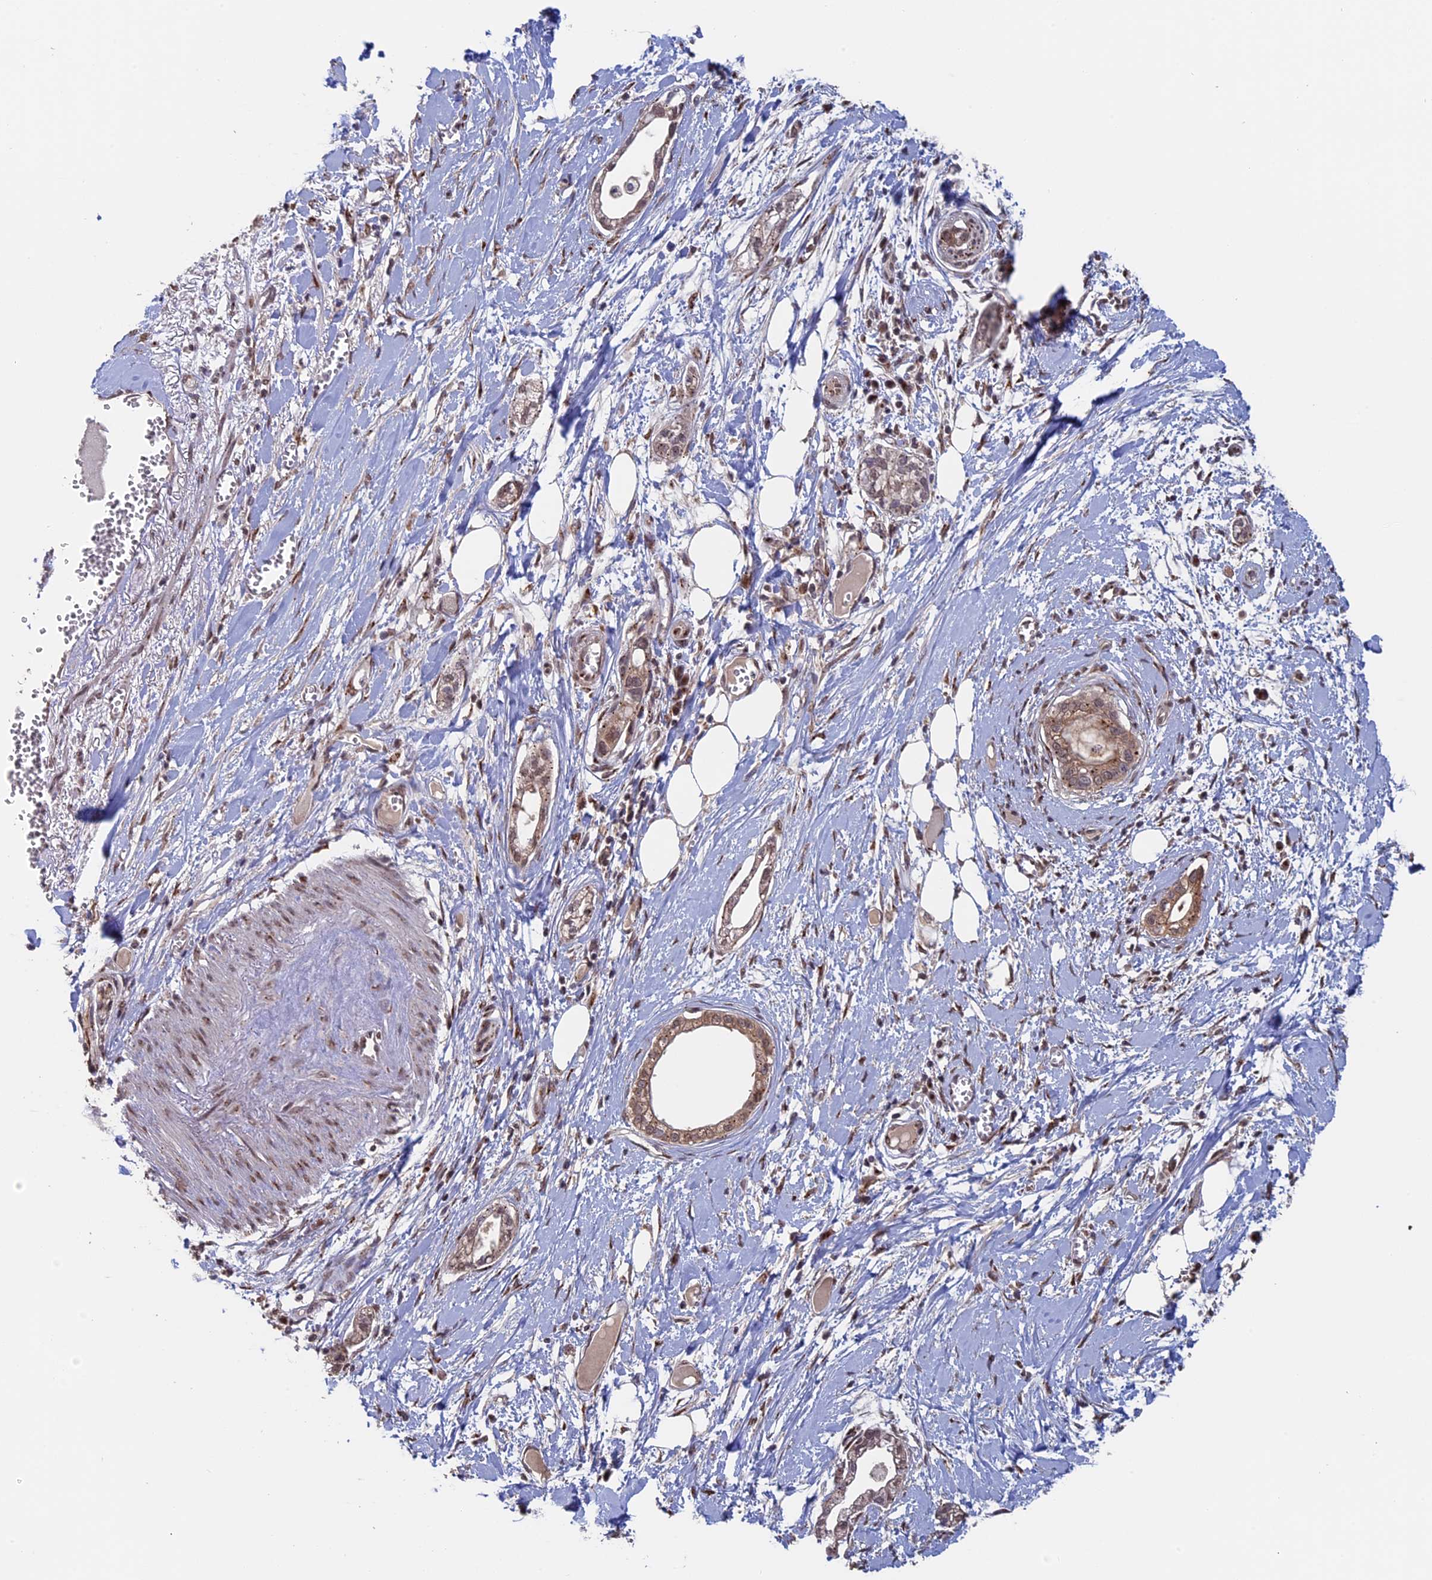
{"staining": {"intensity": "moderate", "quantity": ">75%", "location": "cytoplasmic/membranous,nuclear"}, "tissue": "pancreatic cancer", "cell_type": "Tumor cells", "image_type": "cancer", "snomed": [{"axis": "morphology", "description": "Adenocarcinoma, NOS"}, {"axis": "topography", "description": "Pancreas"}], "caption": "Moderate cytoplasmic/membranous and nuclear protein staining is identified in approximately >75% of tumor cells in pancreatic cancer.", "gene": "PIGQ", "patient": {"sex": "male", "age": 68}}